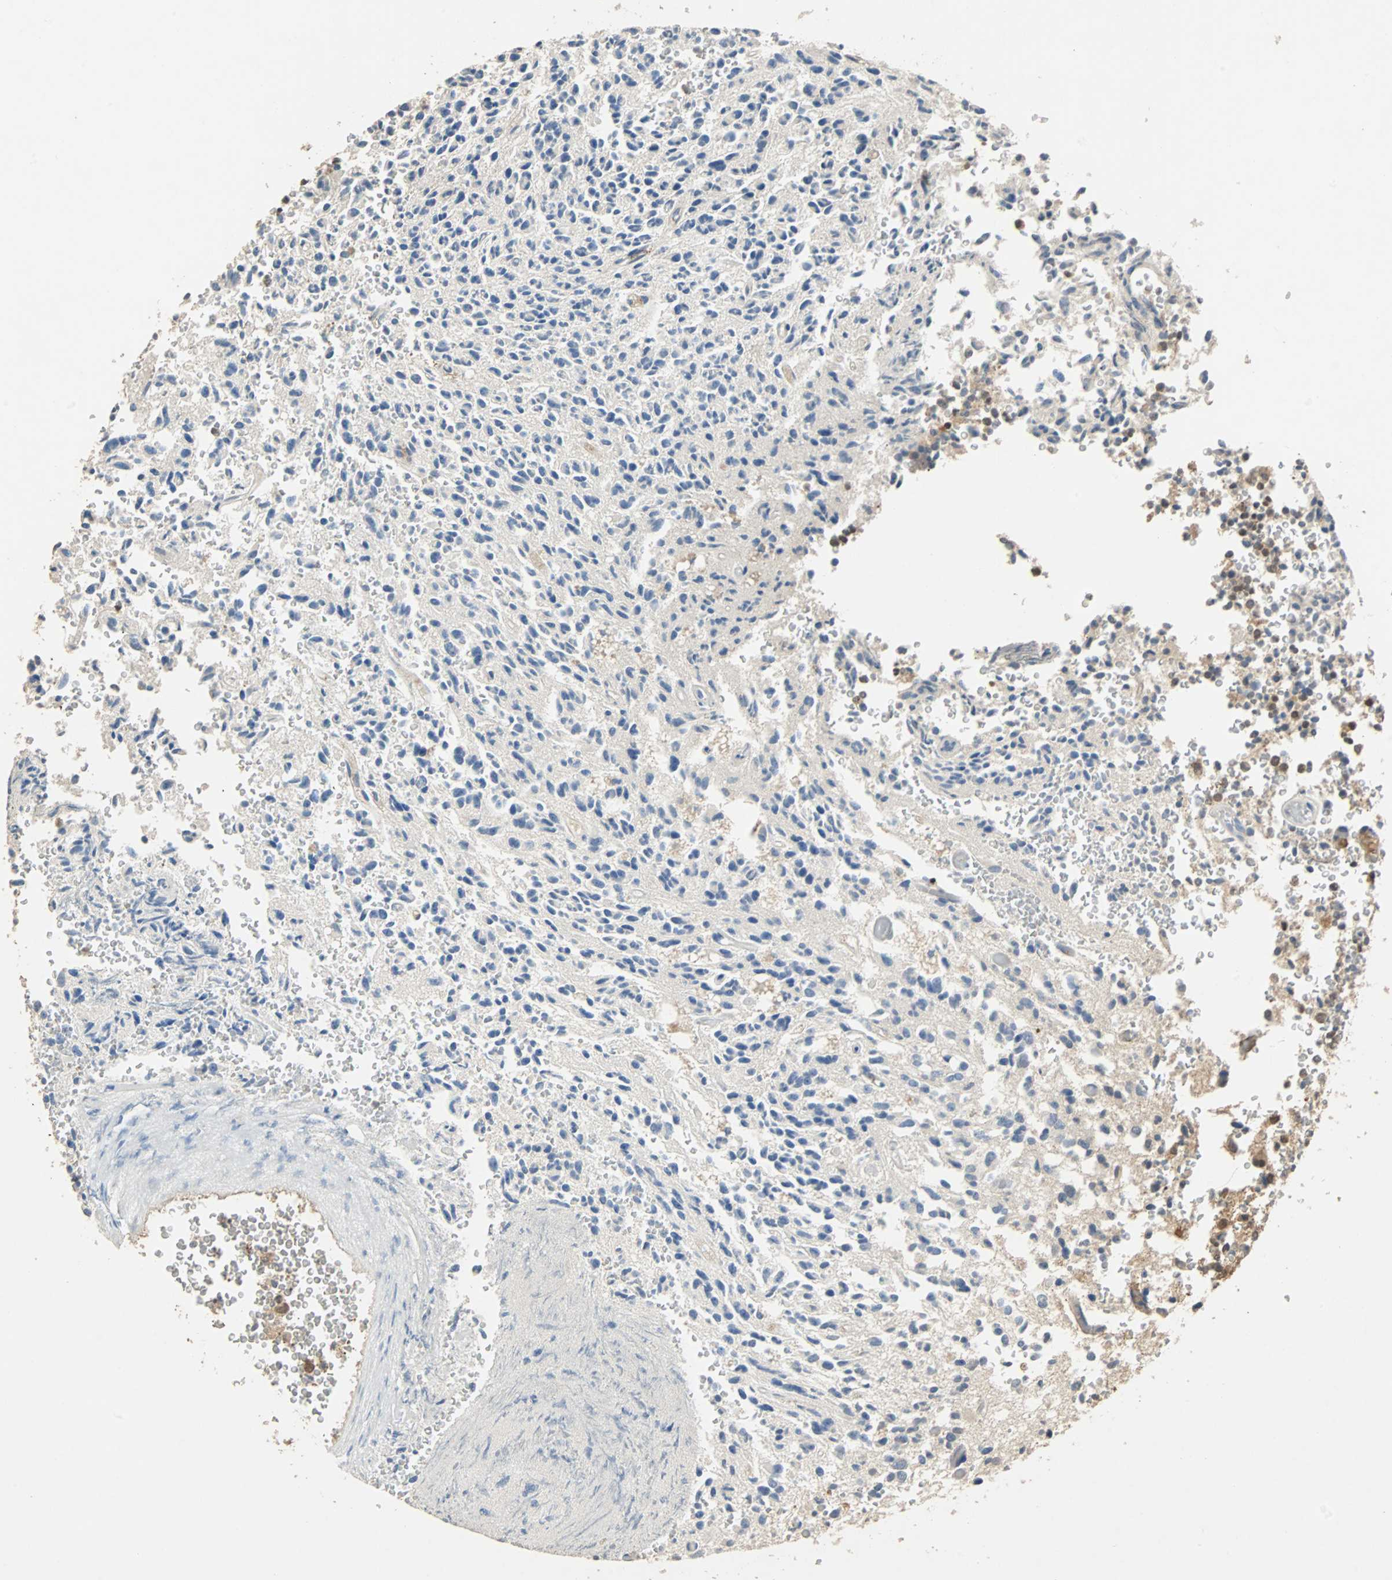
{"staining": {"intensity": "weak", "quantity": ">75%", "location": "cytoplasmic/membranous"}, "tissue": "glioma", "cell_type": "Tumor cells", "image_type": "cancer", "snomed": [{"axis": "morphology", "description": "Glioma, malignant, High grade"}, {"axis": "topography", "description": "pancreas cauda"}], "caption": "Tumor cells exhibit weak cytoplasmic/membranous expression in about >75% of cells in high-grade glioma (malignant).", "gene": "PRDX6", "patient": {"sex": "male", "age": 60}}